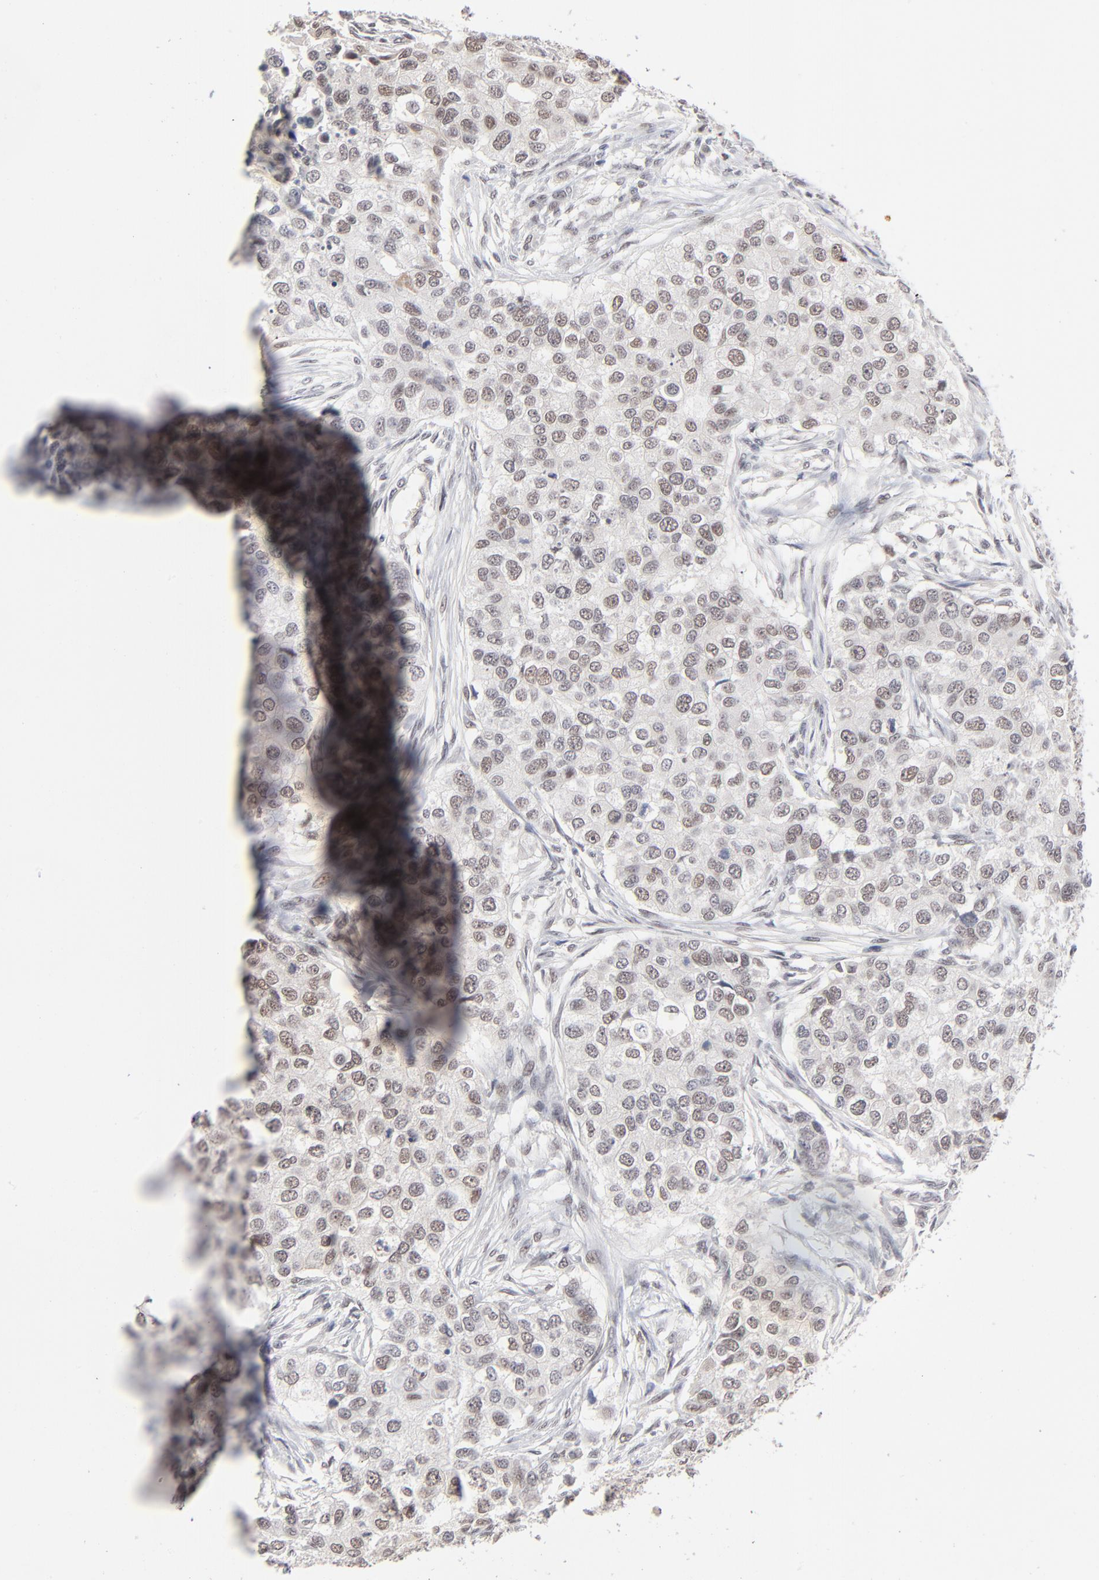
{"staining": {"intensity": "weak", "quantity": "25%-75%", "location": "nuclear"}, "tissue": "breast cancer", "cell_type": "Tumor cells", "image_type": "cancer", "snomed": [{"axis": "morphology", "description": "Normal tissue, NOS"}, {"axis": "morphology", "description": "Duct carcinoma"}, {"axis": "topography", "description": "Breast"}], "caption": "Protein expression analysis of infiltrating ductal carcinoma (breast) displays weak nuclear positivity in approximately 25%-75% of tumor cells. (DAB (3,3'-diaminobenzidine) IHC, brown staining for protein, blue staining for nuclei).", "gene": "MBIP", "patient": {"sex": "female", "age": 49}}